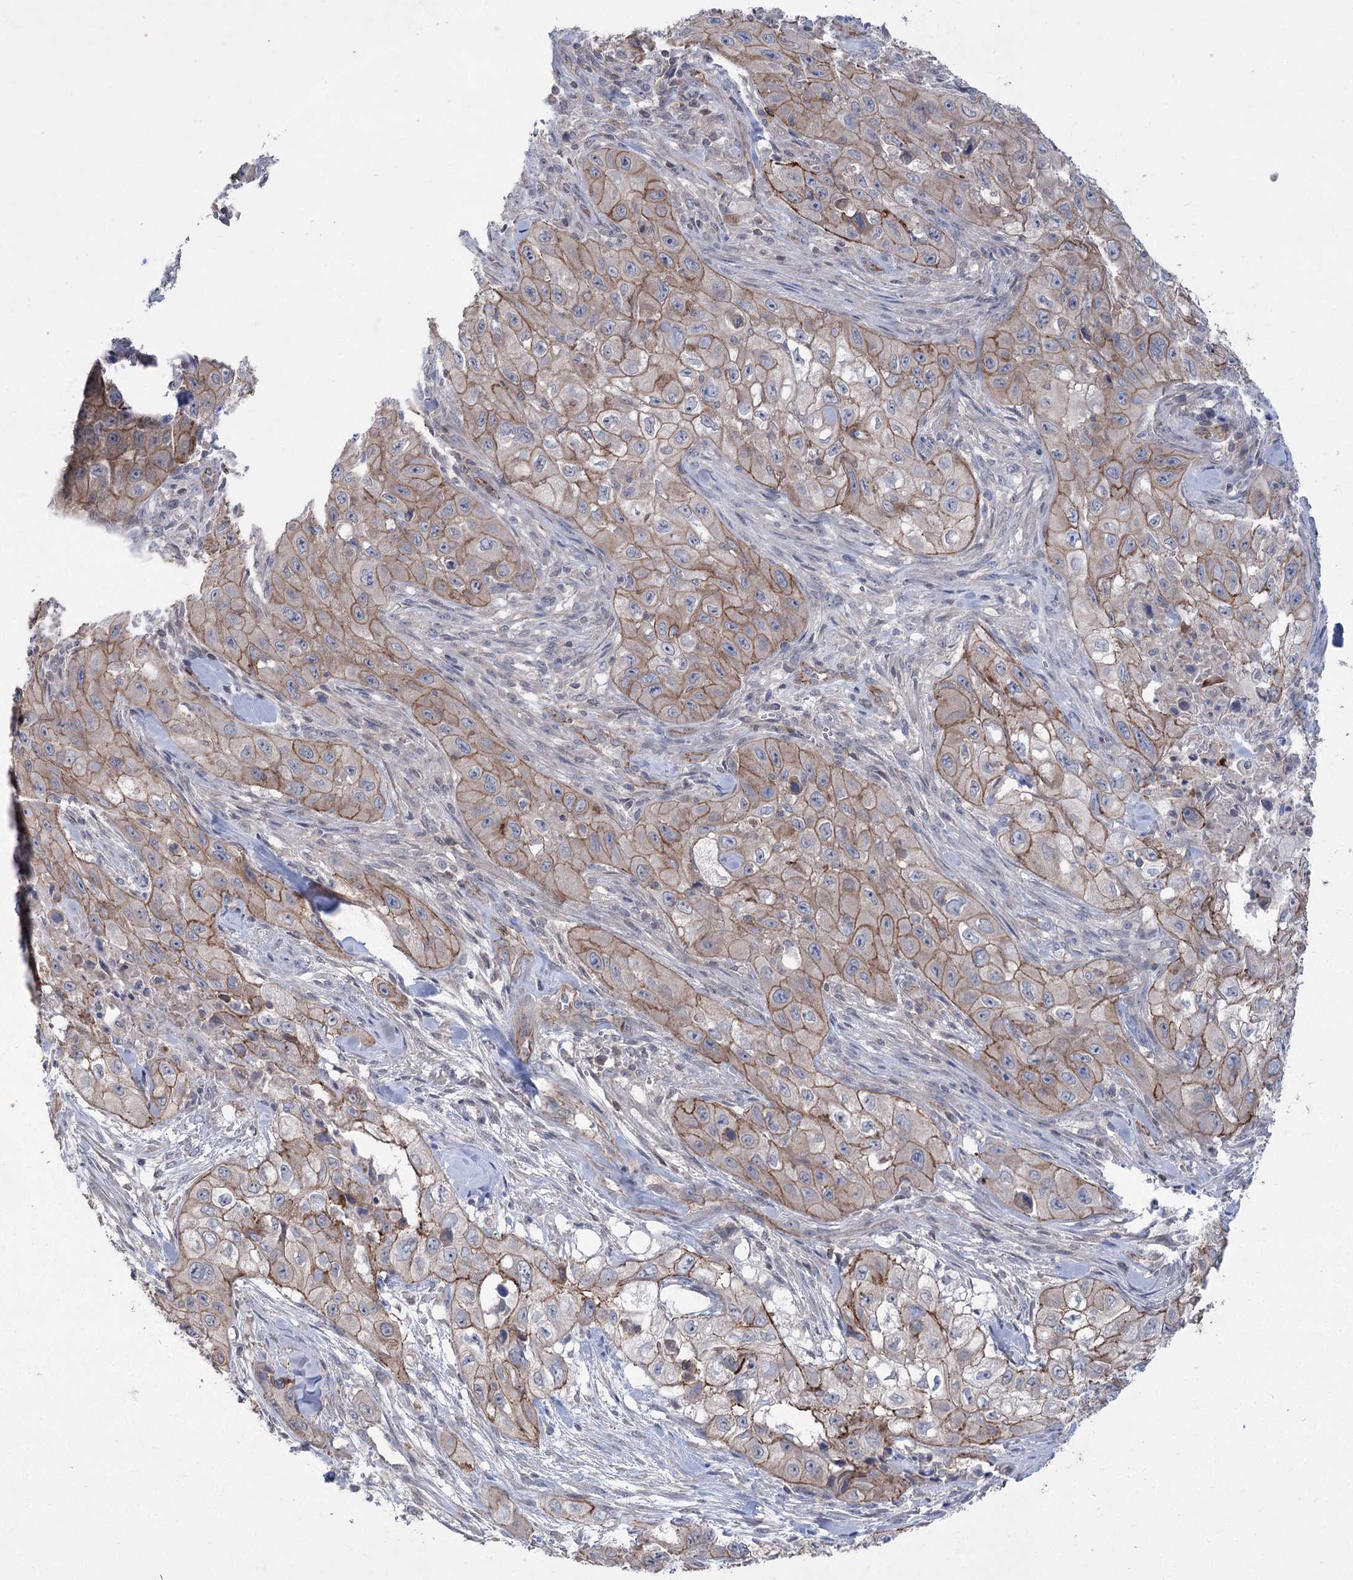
{"staining": {"intensity": "moderate", "quantity": ">75%", "location": "cytoplasmic/membranous"}, "tissue": "skin cancer", "cell_type": "Tumor cells", "image_type": "cancer", "snomed": [{"axis": "morphology", "description": "Squamous cell carcinoma, NOS"}, {"axis": "topography", "description": "Skin"}, {"axis": "topography", "description": "Subcutis"}], "caption": "IHC micrograph of neoplastic tissue: skin cancer stained using IHC displays medium levels of moderate protein expression localized specifically in the cytoplasmic/membranous of tumor cells, appearing as a cytoplasmic/membranous brown color.", "gene": "TRIM71", "patient": {"sex": "male", "age": 73}}